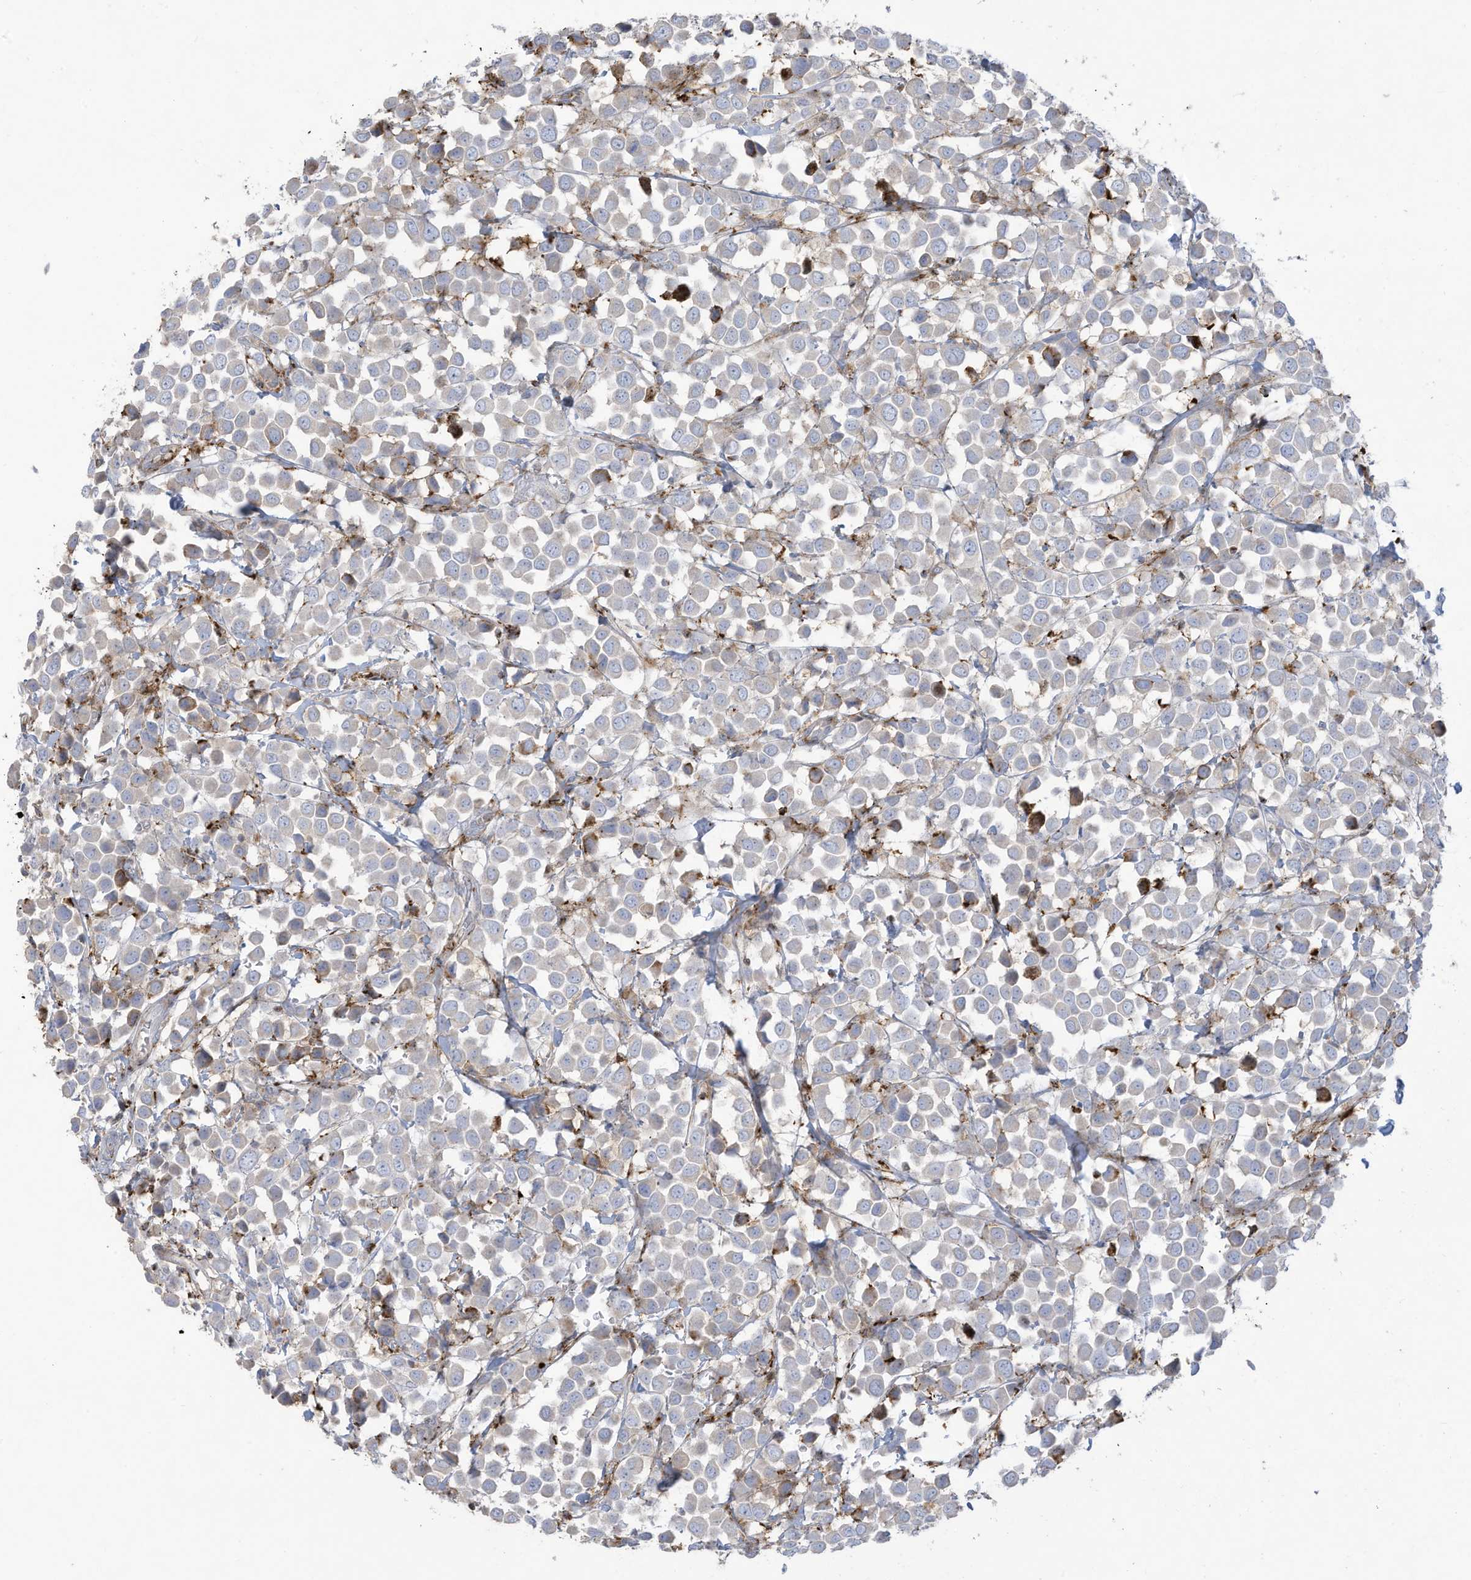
{"staining": {"intensity": "negative", "quantity": "none", "location": "none"}, "tissue": "breast cancer", "cell_type": "Tumor cells", "image_type": "cancer", "snomed": [{"axis": "morphology", "description": "Duct carcinoma"}, {"axis": "topography", "description": "Breast"}], "caption": "The IHC micrograph has no significant positivity in tumor cells of breast cancer (infiltrating ductal carcinoma) tissue. (DAB immunohistochemistry, high magnification).", "gene": "THNSL2", "patient": {"sex": "female", "age": 61}}